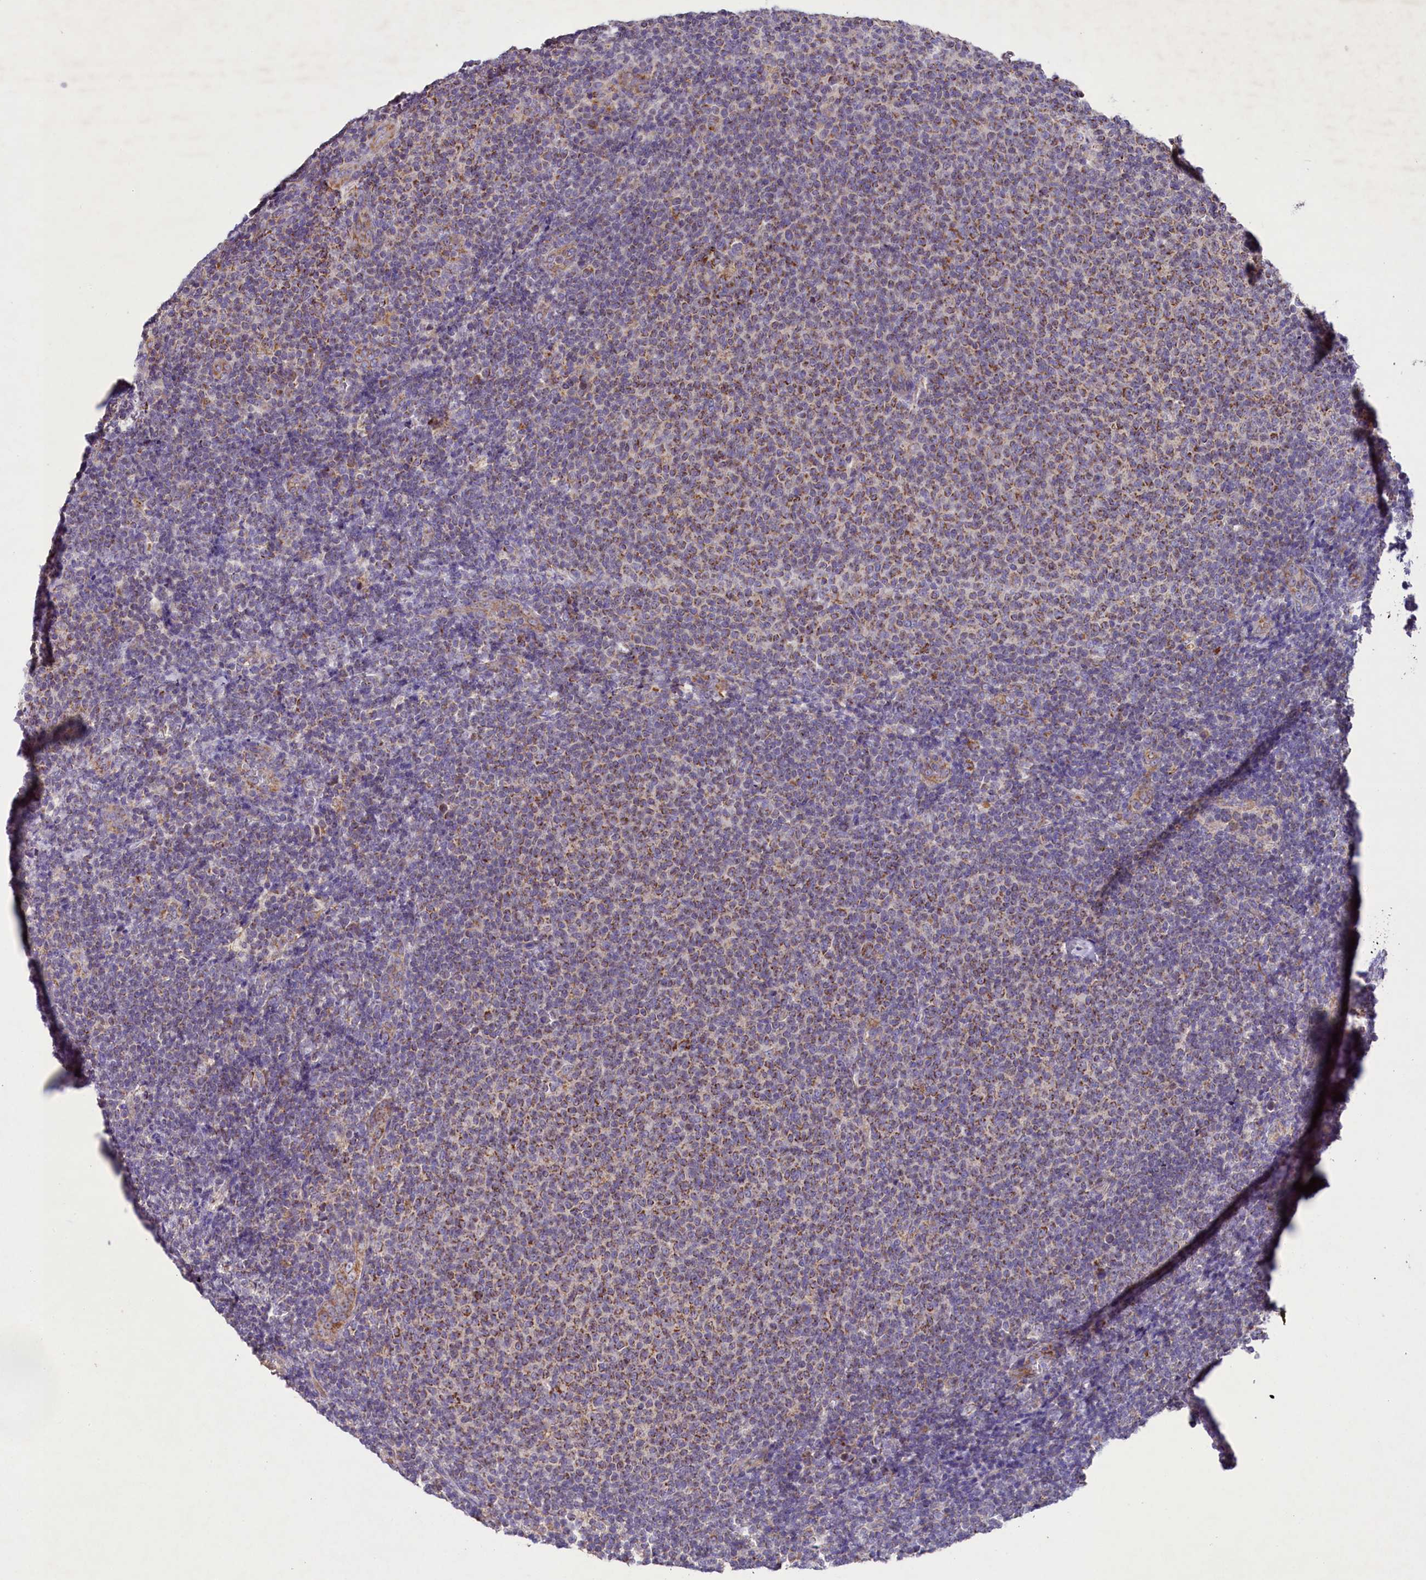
{"staining": {"intensity": "moderate", "quantity": ">75%", "location": "cytoplasmic/membranous"}, "tissue": "lymphoma", "cell_type": "Tumor cells", "image_type": "cancer", "snomed": [{"axis": "morphology", "description": "Malignant lymphoma, non-Hodgkin's type, Low grade"}, {"axis": "topography", "description": "Lymph node"}], "caption": "This is an image of immunohistochemistry staining of malignant lymphoma, non-Hodgkin's type (low-grade), which shows moderate positivity in the cytoplasmic/membranous of tumor cells.", "gene": "PMPCB", "patient": {"sex": "male", "age": 66}}